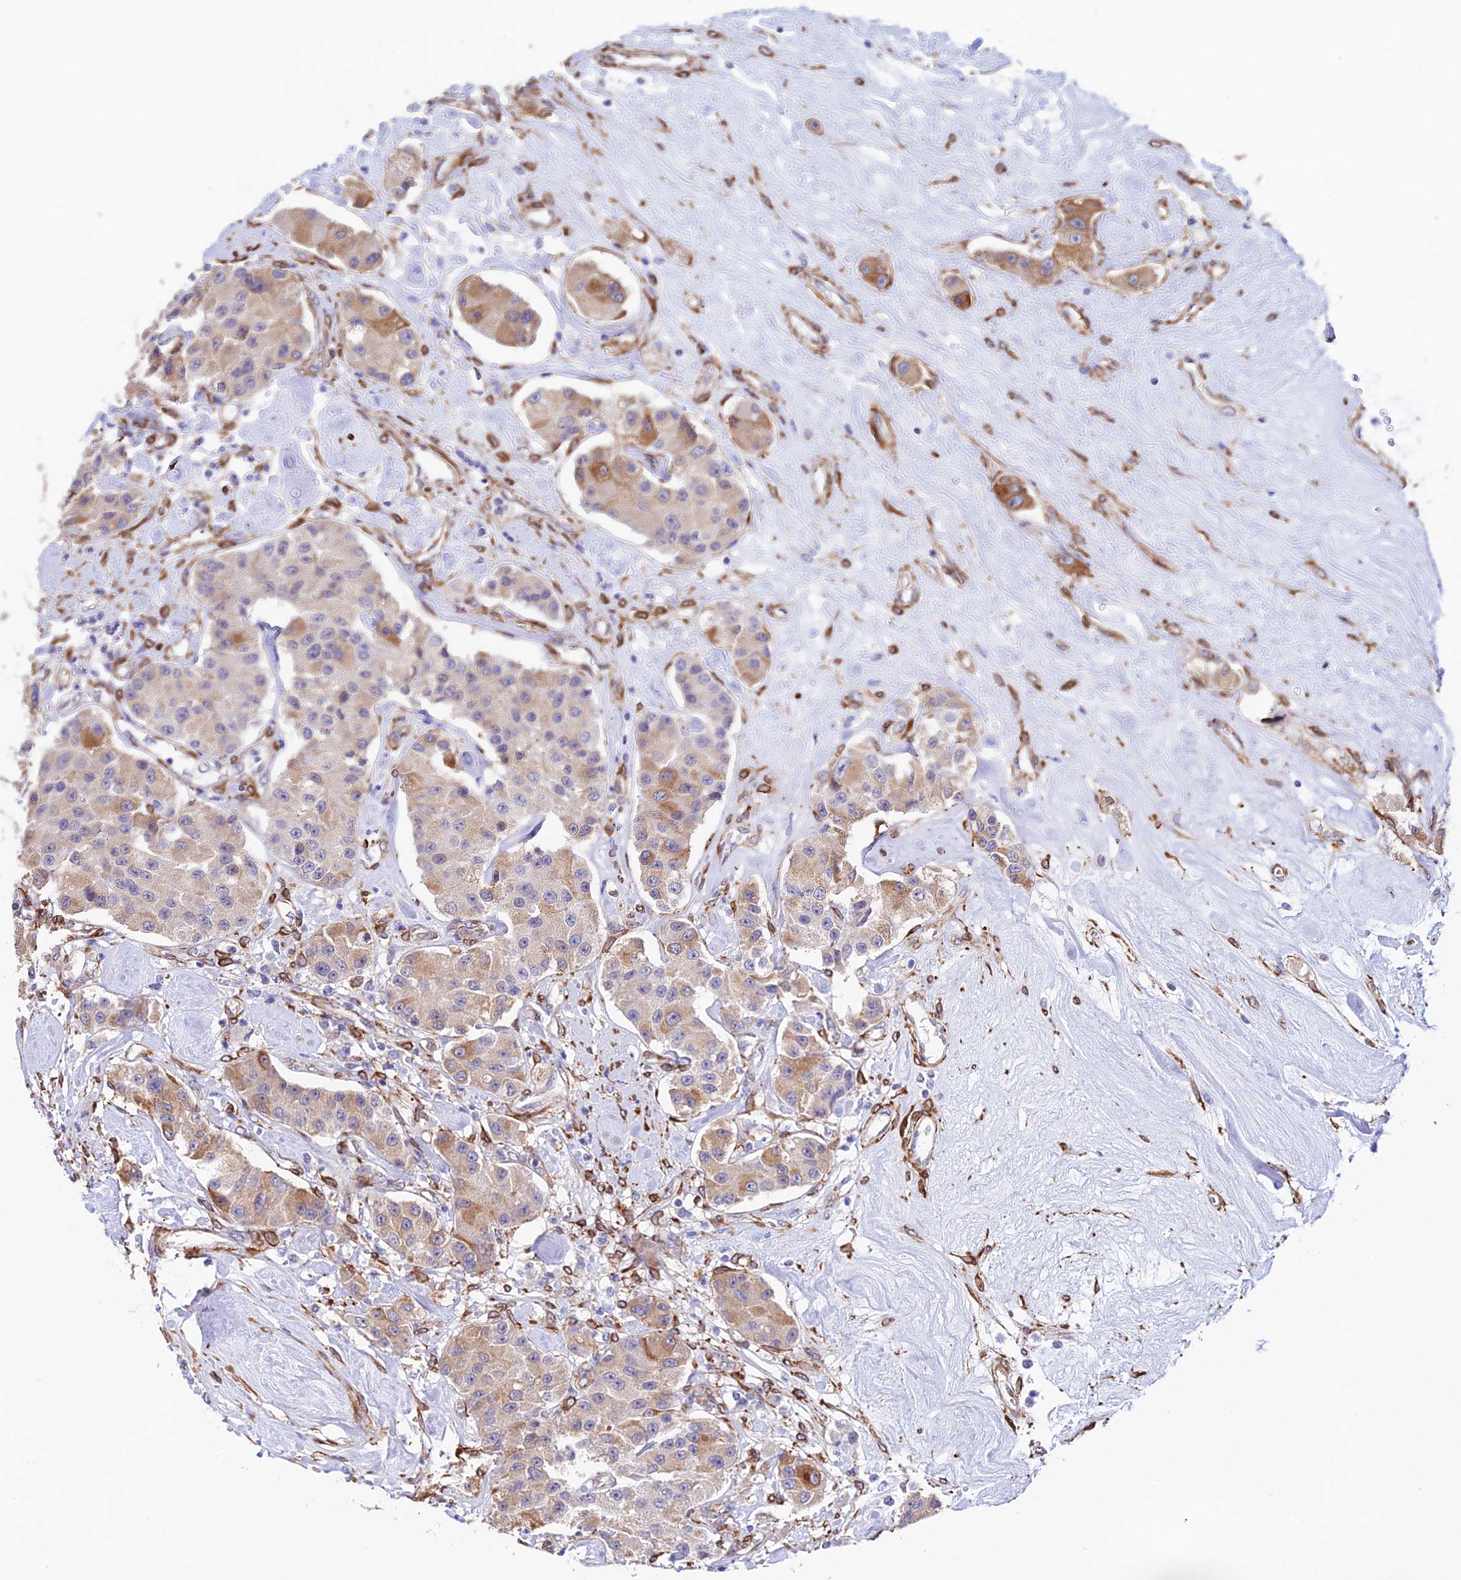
{"staining": {"intensity": "moderate", "quantity": "25%-75%", "location": "cytoplasmic/membranous"}, "tissue": "carcinoid", "cell_type": "Tumor cells", "image_type": "cancer", "snomed": [{"axis": "morphology", "description": "Carcinoid, malignant, NOS"}, {"axis": "topography", "description": "Pancreas"}], "caption": "Approximately 25%-75% of tumor cells in carcinoid show moderate cytoplasmic/membranous protein positivity as visualized by brown immunohistochemical staining.", "gene": "MXRA7", "patient": {"sex": "male", "age": 41}}